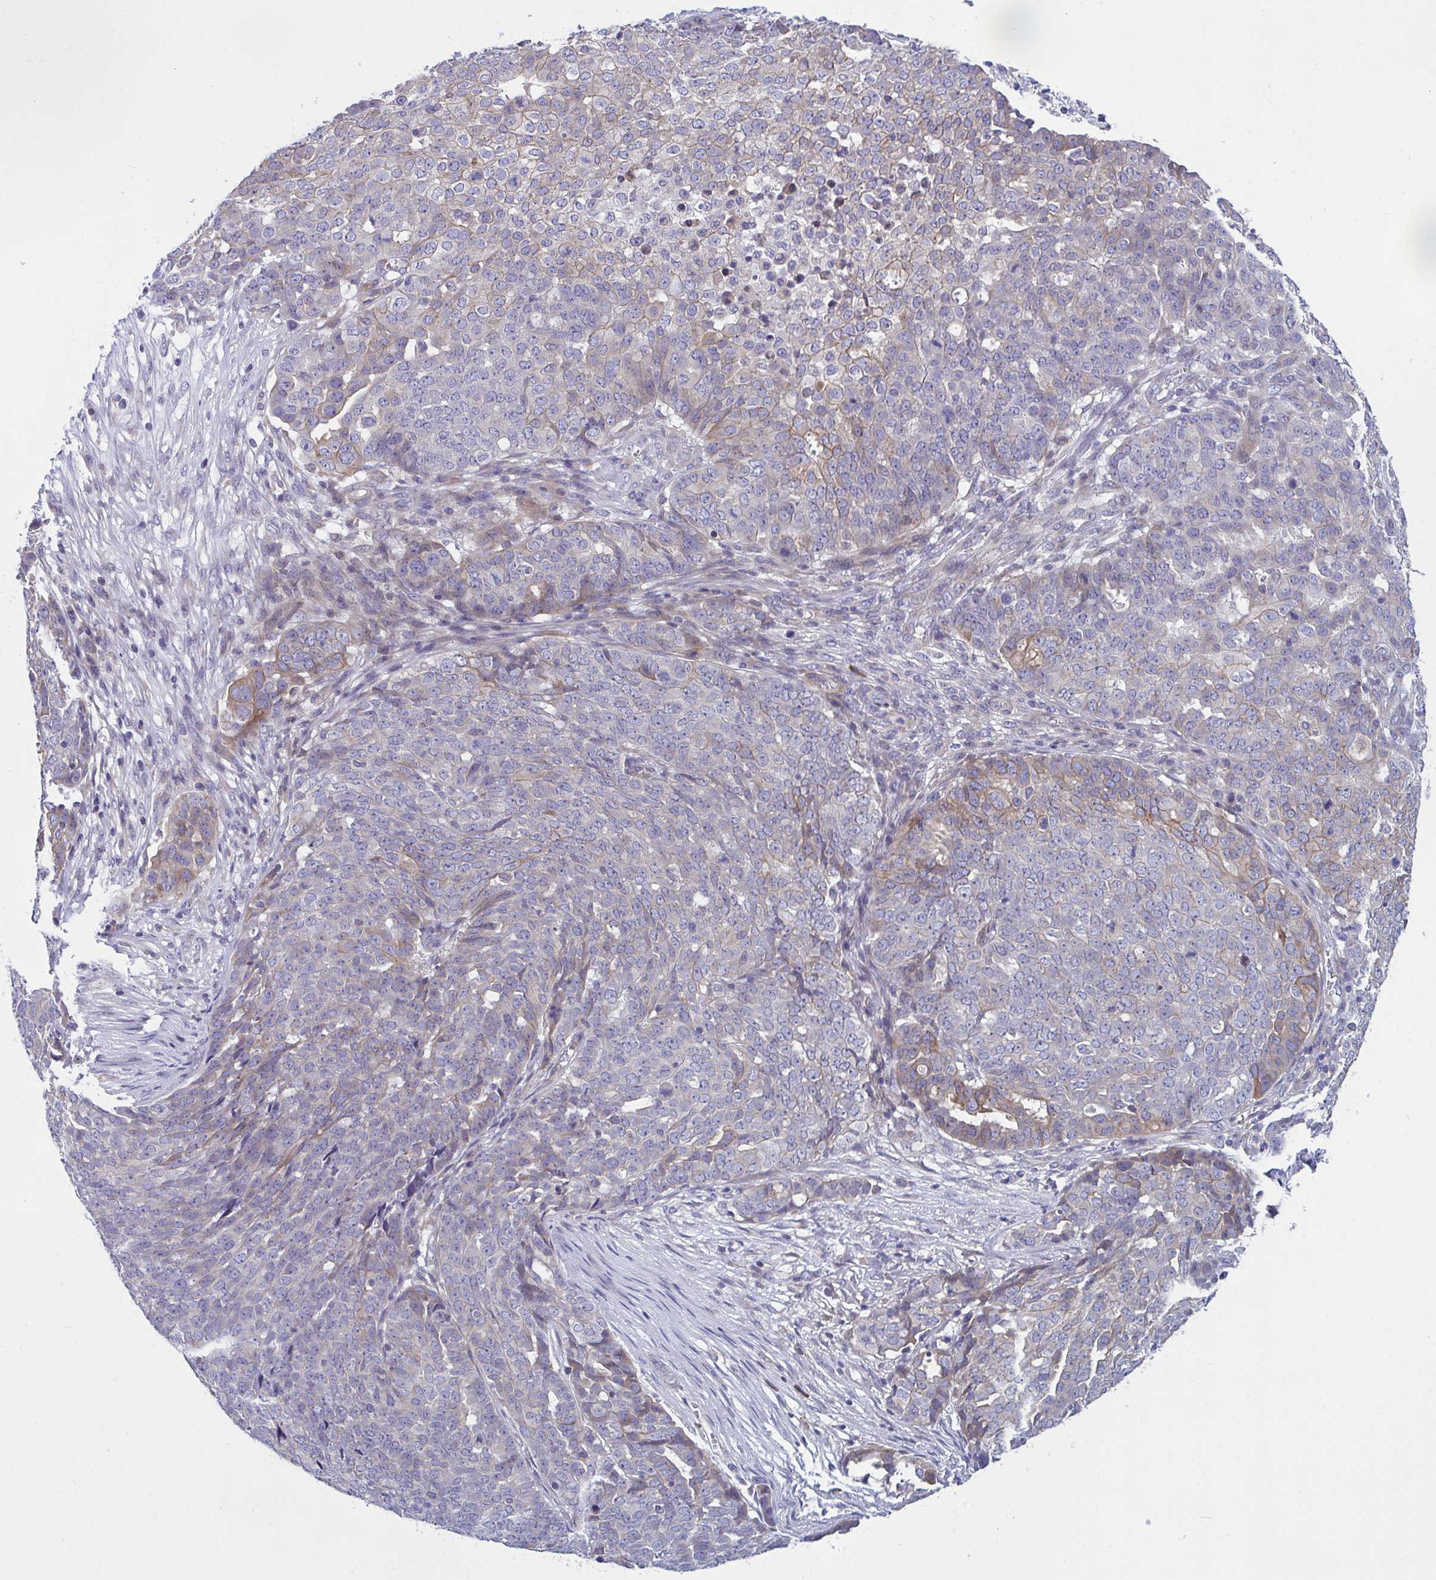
{"staining": {"intensity": "moderate", "quantity": "<25%", "location": "cytoplasmic/membranous"}, "tissue": "ovarian cancer", "cell_type": "Tumor cells", "image_type": "cancer", "snomed": [{"axis": "morphology", "description": "Cystadenocarcinoma, serous, NOS"}, {"axis": "topography", "description": "Soft tissue"}, {"axis": "topography", "description": "Ovary"}], "caption": "Ovarian serous cystadenocarcinoma stained with immunohistochemistry shows moderate cytoplasmic/membranous positivity in about <25% of tumor cells.", "gene": "WBP1", "patient": {"sex": "female", "age": 57}}